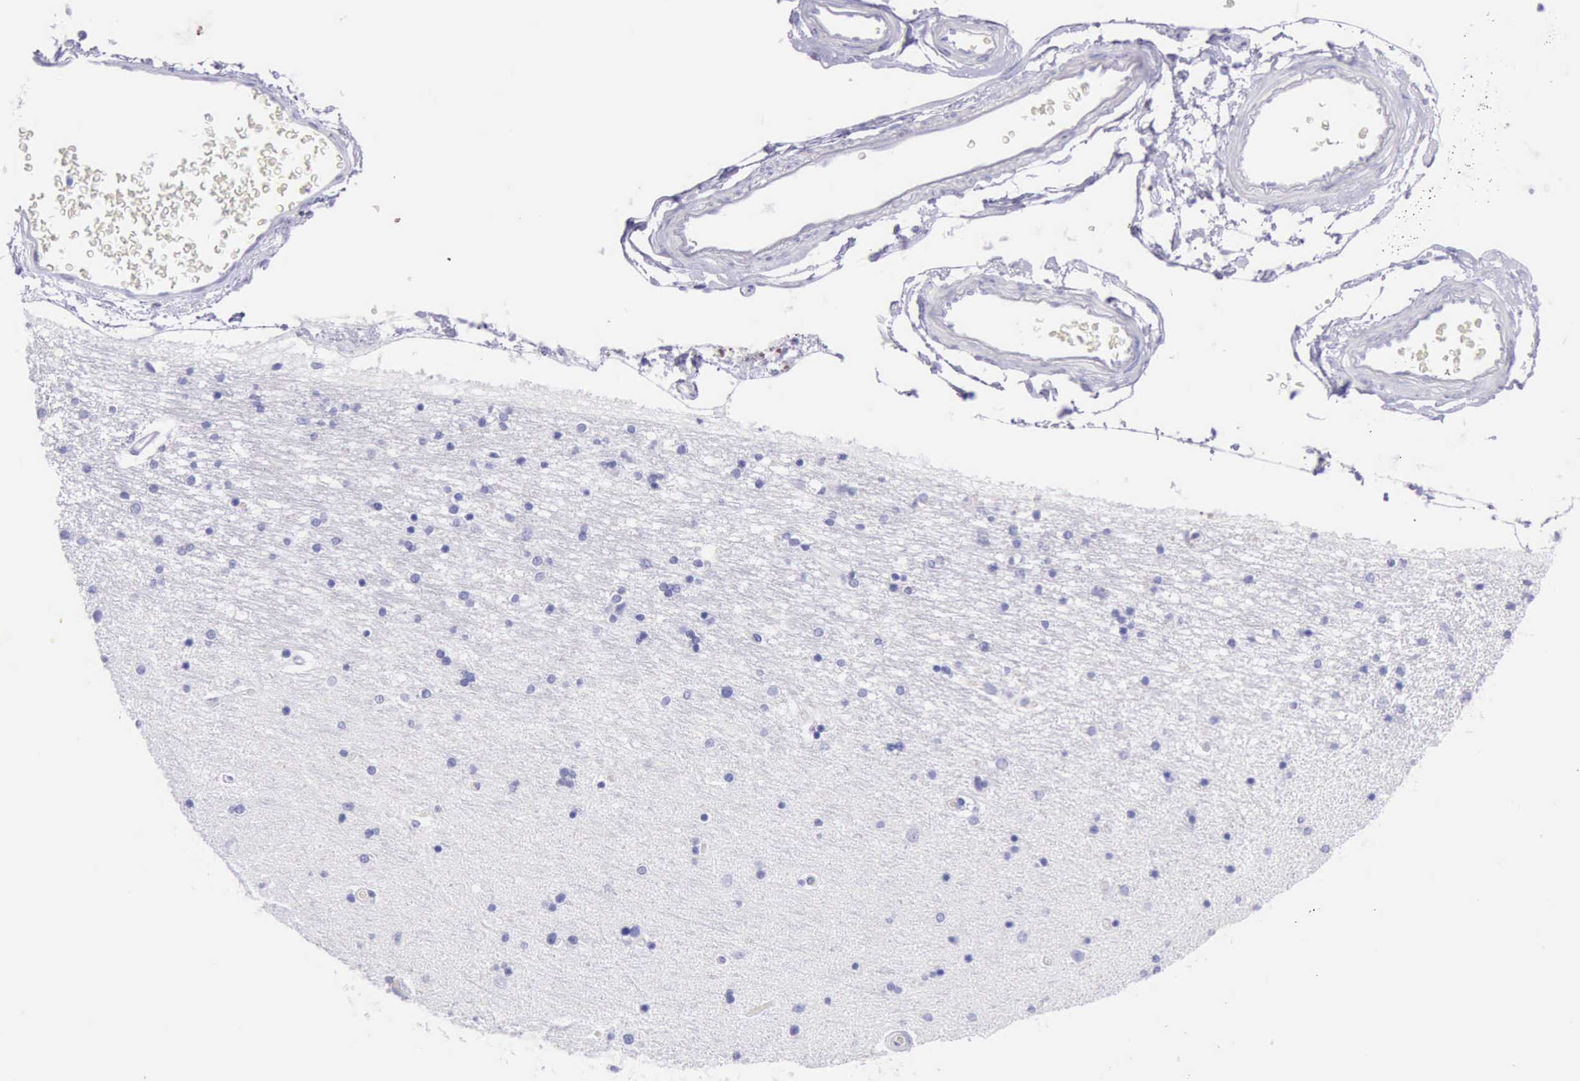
{"staining": {"intensity": "negative", "quantity": "none", "location": "none"}, "tissue": "hippocampus", "cell_type": "Glial cells", "image_type": "normal", "snomed": [{"axis": "morphology", "description": "Normal tissue, NOS"}, {"axis": "topography", "description": "Hippocampus"}], "caption": "Unremarkable hippocampus was stained to show a protein in brown. There is no significant staining in glial cells. (DAB immunohistochemistry with hematoxylin counter stain).", "gene": "KRT8", "patient": {"sex": "female", "age": 54}}